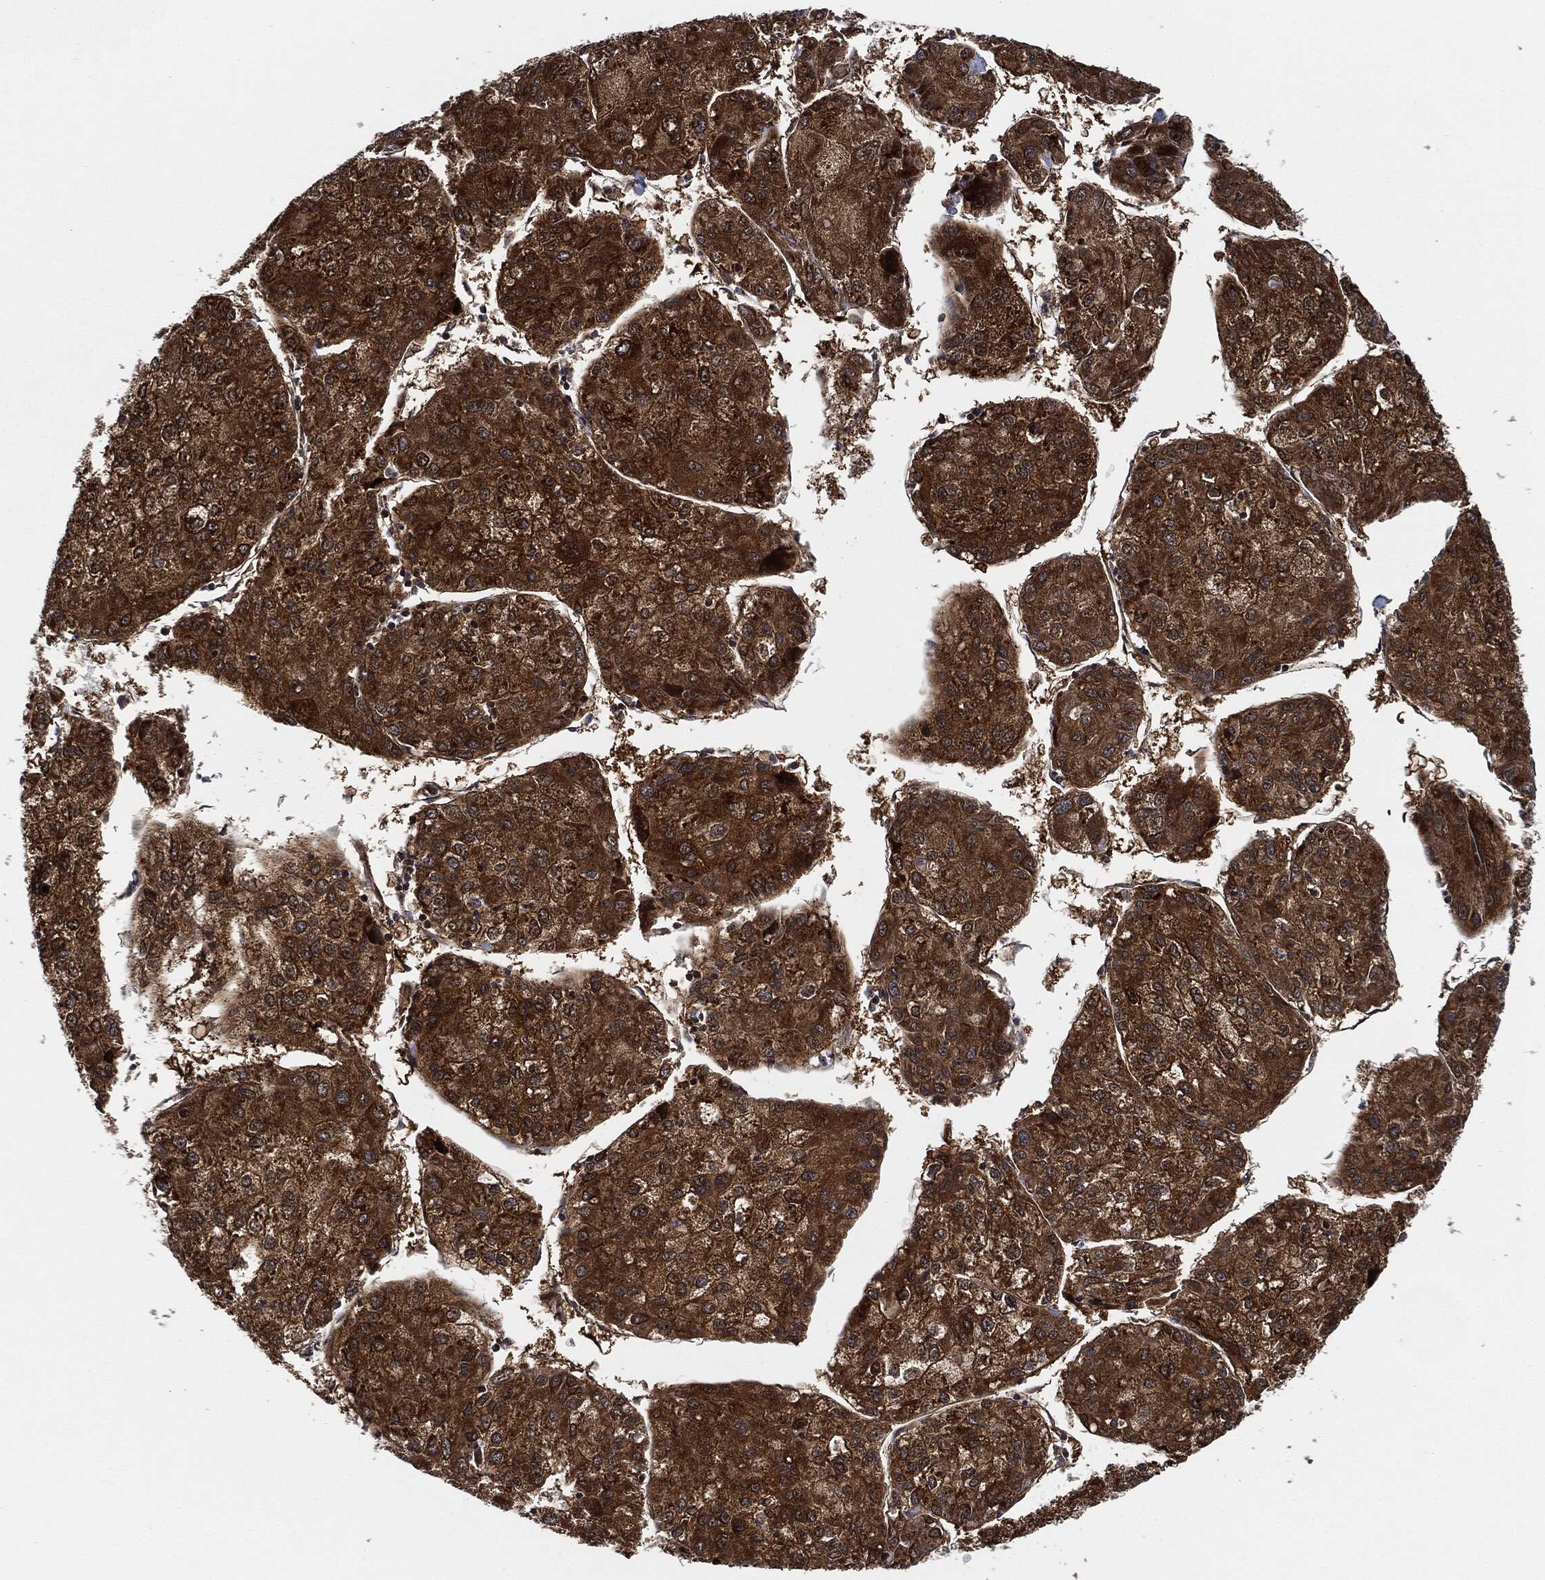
{"staining": {"intensity": "strong", "quantity": ">75%", "location": "cytoplasmic/membranous"}, "tissue": "liver cancer", "cell_type": "Tumor cells", "image_type": "cancer", "snomed": [{"axis": "morphology", "description": "Carcinoma, Hepatocellular, NOS"}, {"axis": "topography", "description": "Liver"}], "caption": "This is an image of IHC staining of hepatocellular carcinoma (liver), which shows strong positivity in the cytoplasmic/membranous of tumor cells.", "gene": "RNASEL", "patient": {"sex": "male", "age": 43}}